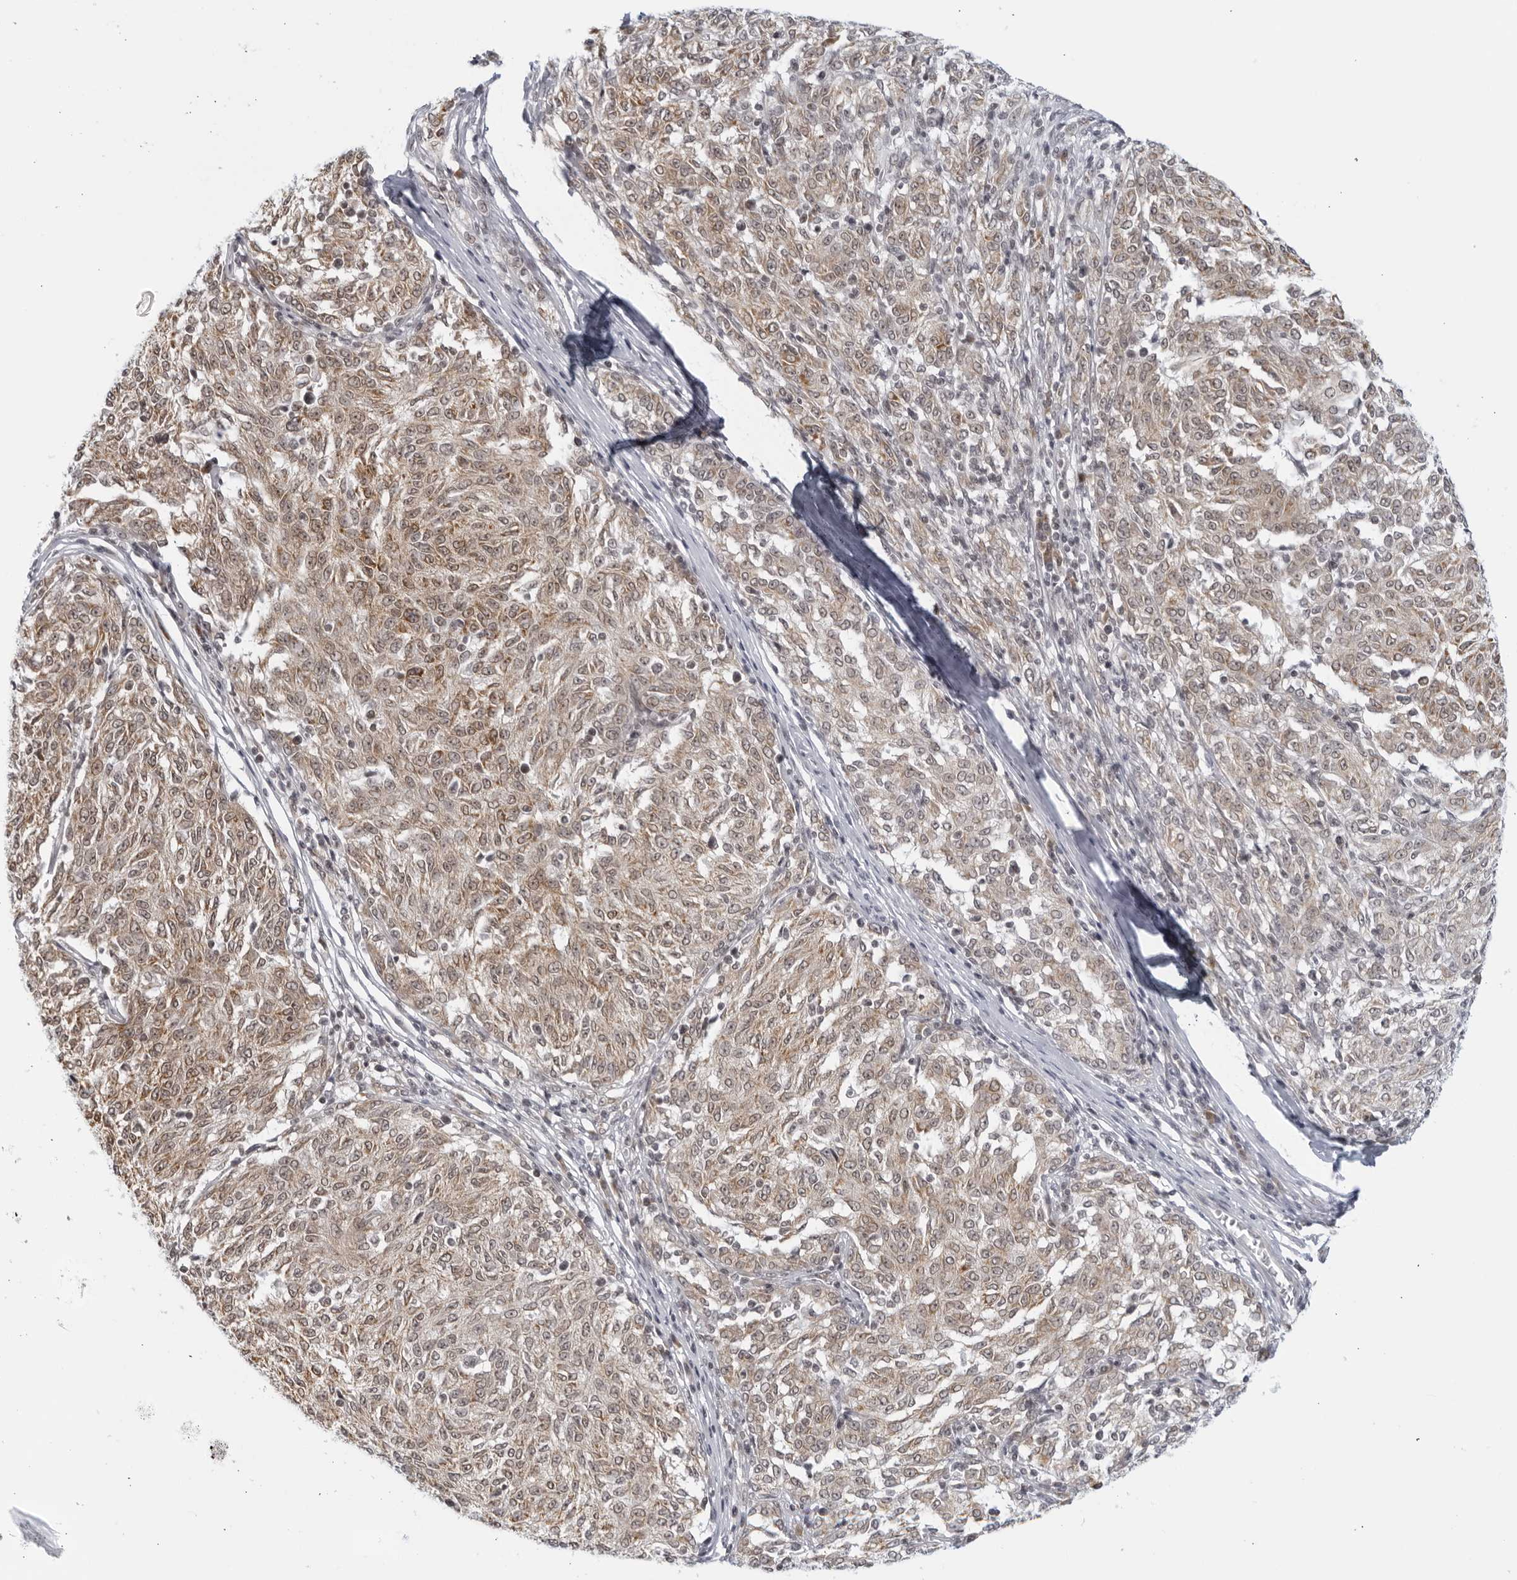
{"staining": {"intensity": "weak", "quantity": "25%-75%", "location": "cytoplasmic/membranous"}, "tissue": "melanoma", "cell_type": "Tumor cells", "image_type": "cancer", "snomed": [{"axis": "morphology", "description": "Malignant melanoma, NOS"}, {"axis": "topography", "description": "Skin"}], "caption": "An image showing weak cytoplasmic/membranous staining in approximately 25%-75% of tumor cells in melanoma, as visualized by brown immunohistochemical staining.", "gene": "RAB11FIP3", "patient": {"sex": "female", "age": 72}}